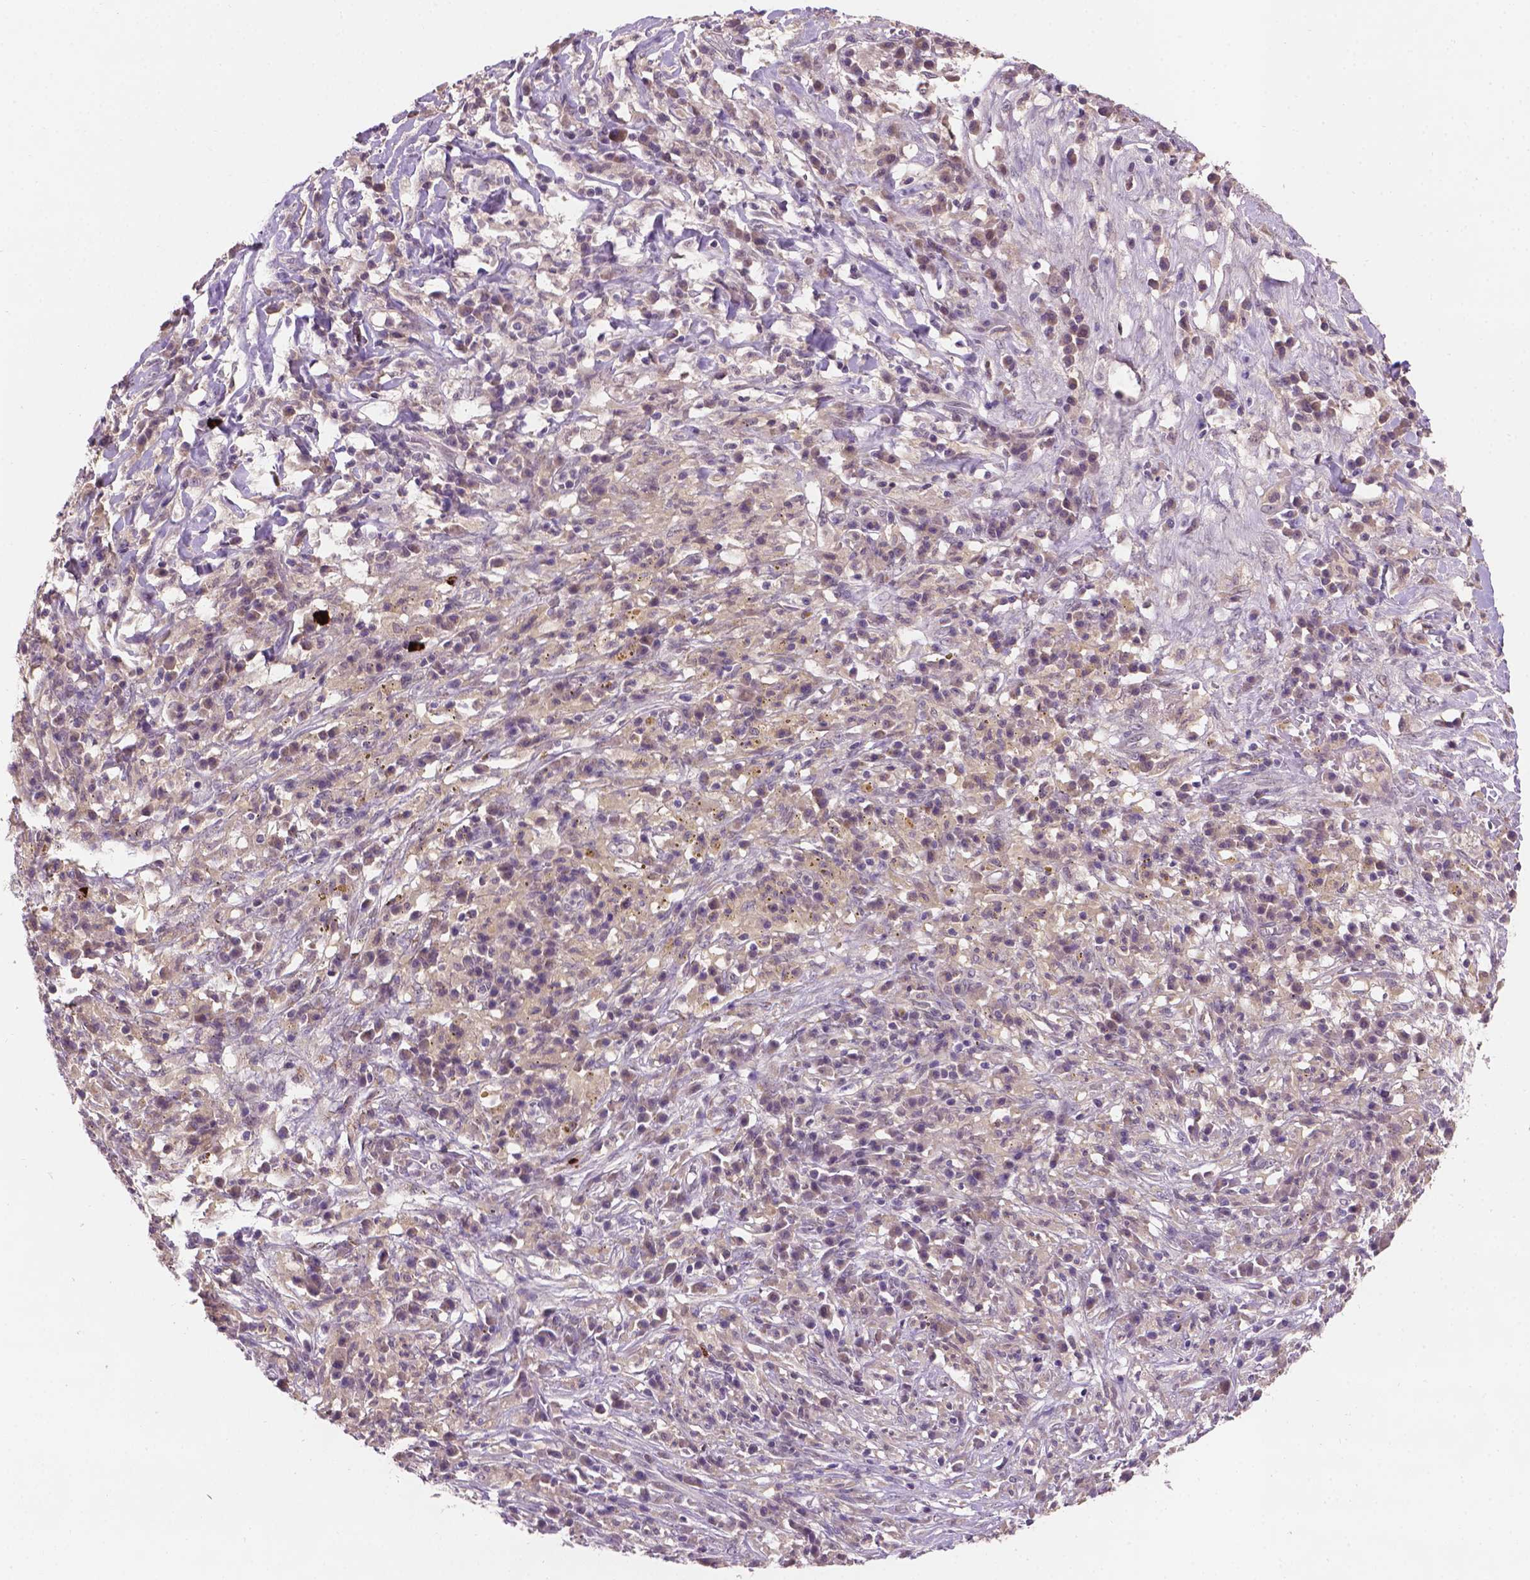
{"staining": {"intensity": "negative", "quantity": "none", "location": "none"}, "tissue": "melanoma", "cell_type": "Tumor cells", "image_type": "cancer", "snomed": [{"axis": "morphology", "description": "Malignant melanoma, NOS"}, {"axis": "topography", "description": "Skin"}], "caption": "This histopathology image is of malignant melanoma stained with immunohistochemistry to label a protein in brown with the nuclei are counter-stained blue. There is no expression in tumor cells. Nuclei are stained in blue.", "gene": "GXYLT2", "patient": {"sex": "female", "age": 91}}